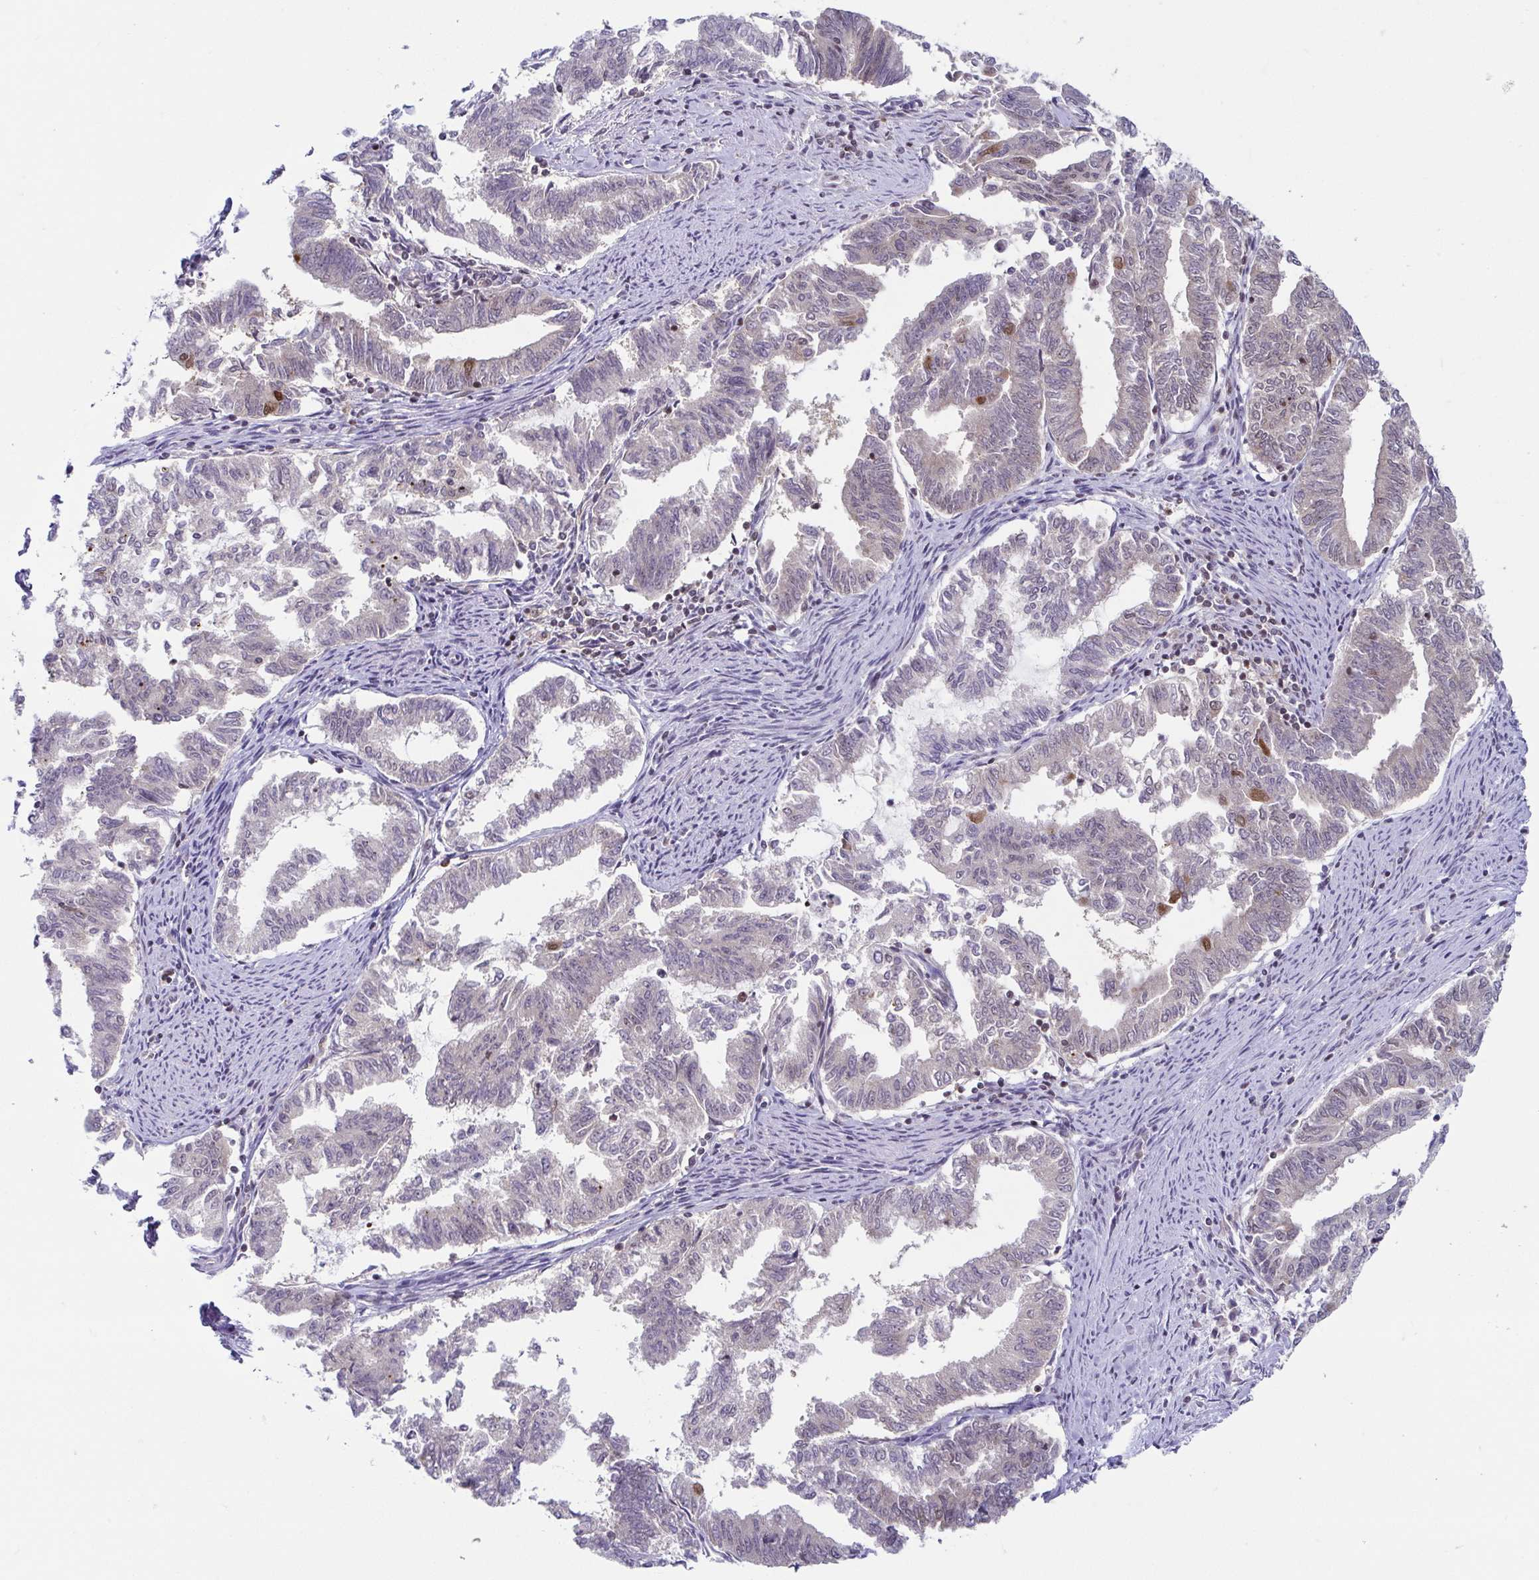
{"staining": {"intensity": "negative", "quantity": "none", "location": "none"}, "tissue": "endometrial cancer", "cell_type": "Tumor cells", "image_type": "cancer", "snomed": [{"axis": "morphology", "description": "Adenocarcinoma, NOS"}, {"axis": "topography", "description": "Endometrium"}], "caption": "Immunohistochemical staining of adenocarcinoma (endometrial) demonstrates no significant staining in tumor cells. Brightfield microscopy of immunohistochemistry (IHC) stained with DAB (3,3'-diaminobenzidine) (brown) and hematoxylin (blue), captured at high magnification.", "gene": "EWSR1", "patient": {"sex": "female", "age": 79}}